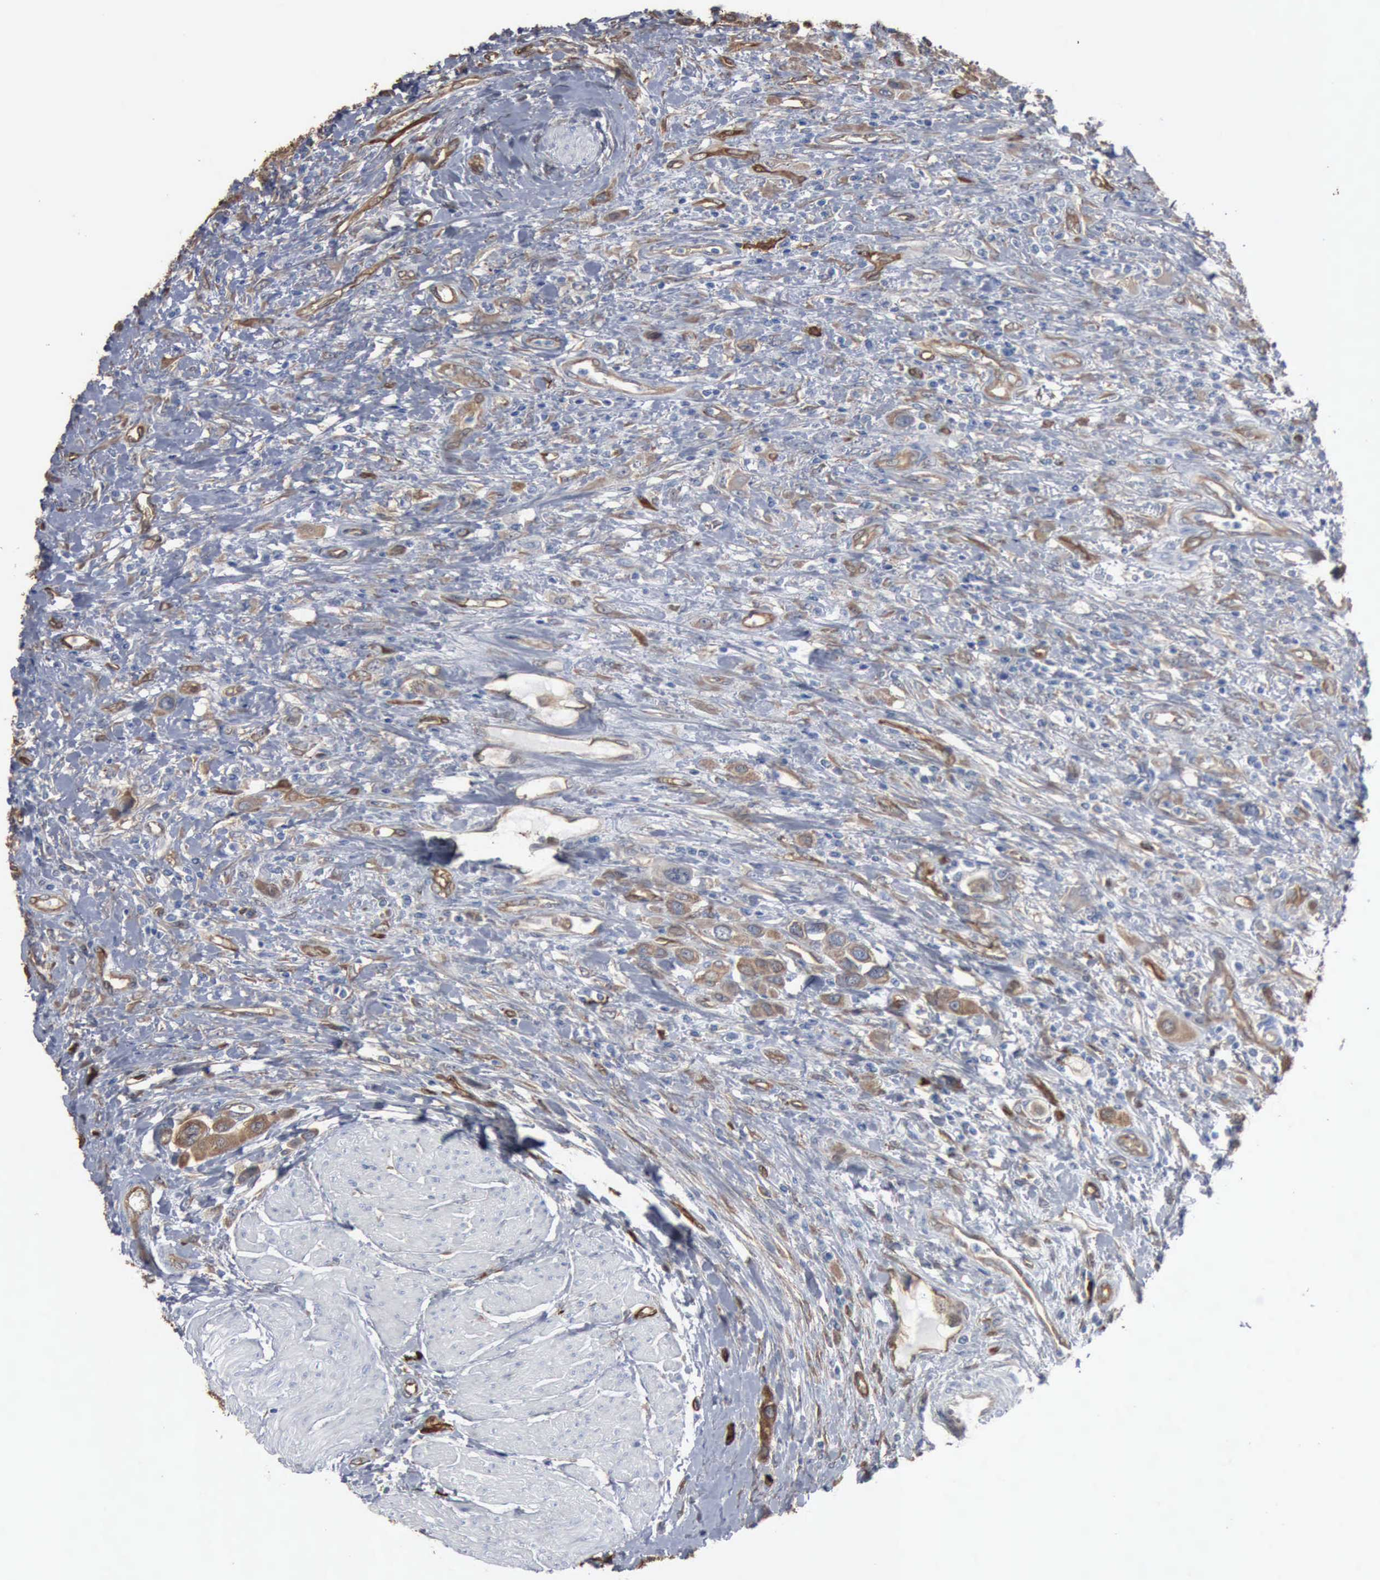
{"staining": {"intensity": "moderate", "quantity": ">75%", "location": "cytoplasmic/membranous"}, "tissue": "urothelial cancer", "cell_type": "Tumor cells", "image_type": "cancer", "snomed": [{"axis": "morphology", "description": "Urothelial carcinoma, High grade"}, {"axis": "topography", "description": "Urinary bladder"}], "caption": "Urothelial cancer tissue reveals moderate cytoplasmic/membranous staining in about >75% of tumor cells (DAB = brown stain, brightfield microscopy at high magnification).", "gene": "FSCN1", "patient": {"sex": "male", "age": 50}}